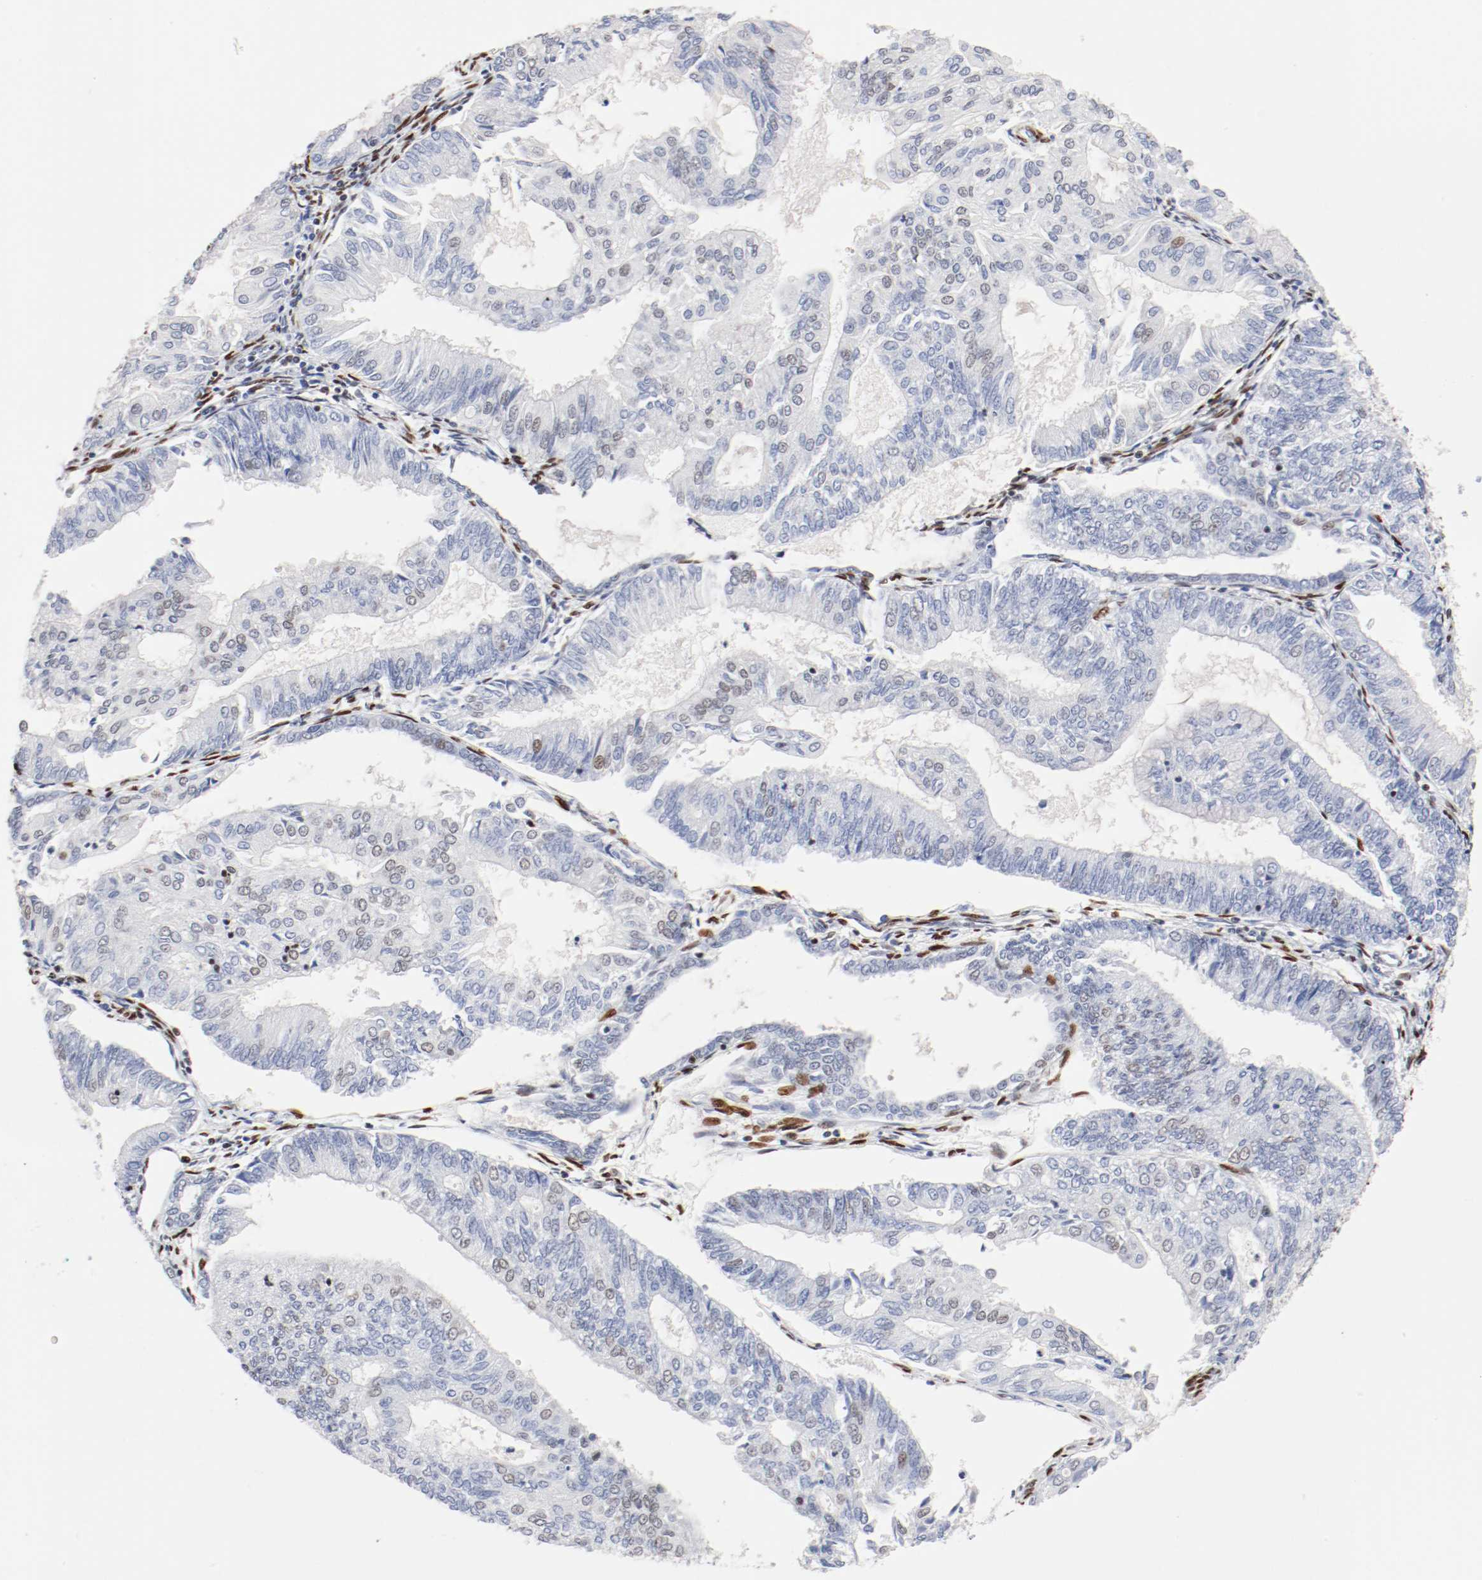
{"staining": {"intensity": "moderate", "quantity": ">75%", "location": "nuclear"}, "tissue": "endometrial cancer", "cell_type": "Tumor cells", "image_type": "cancer", "snomed": [{"axis": "morphology", "description": "Adenocarcinoma, NOS"}, {"axis": "topography", "description": "Endometrium"}], "caption": "Protein expression analysis of human endometrial adenocarcinoma reveals moderate nuclear staining in about >75% of tumor cells.", "gene": "CTBP1", "patient": {"sex": "female", "age": 59}}